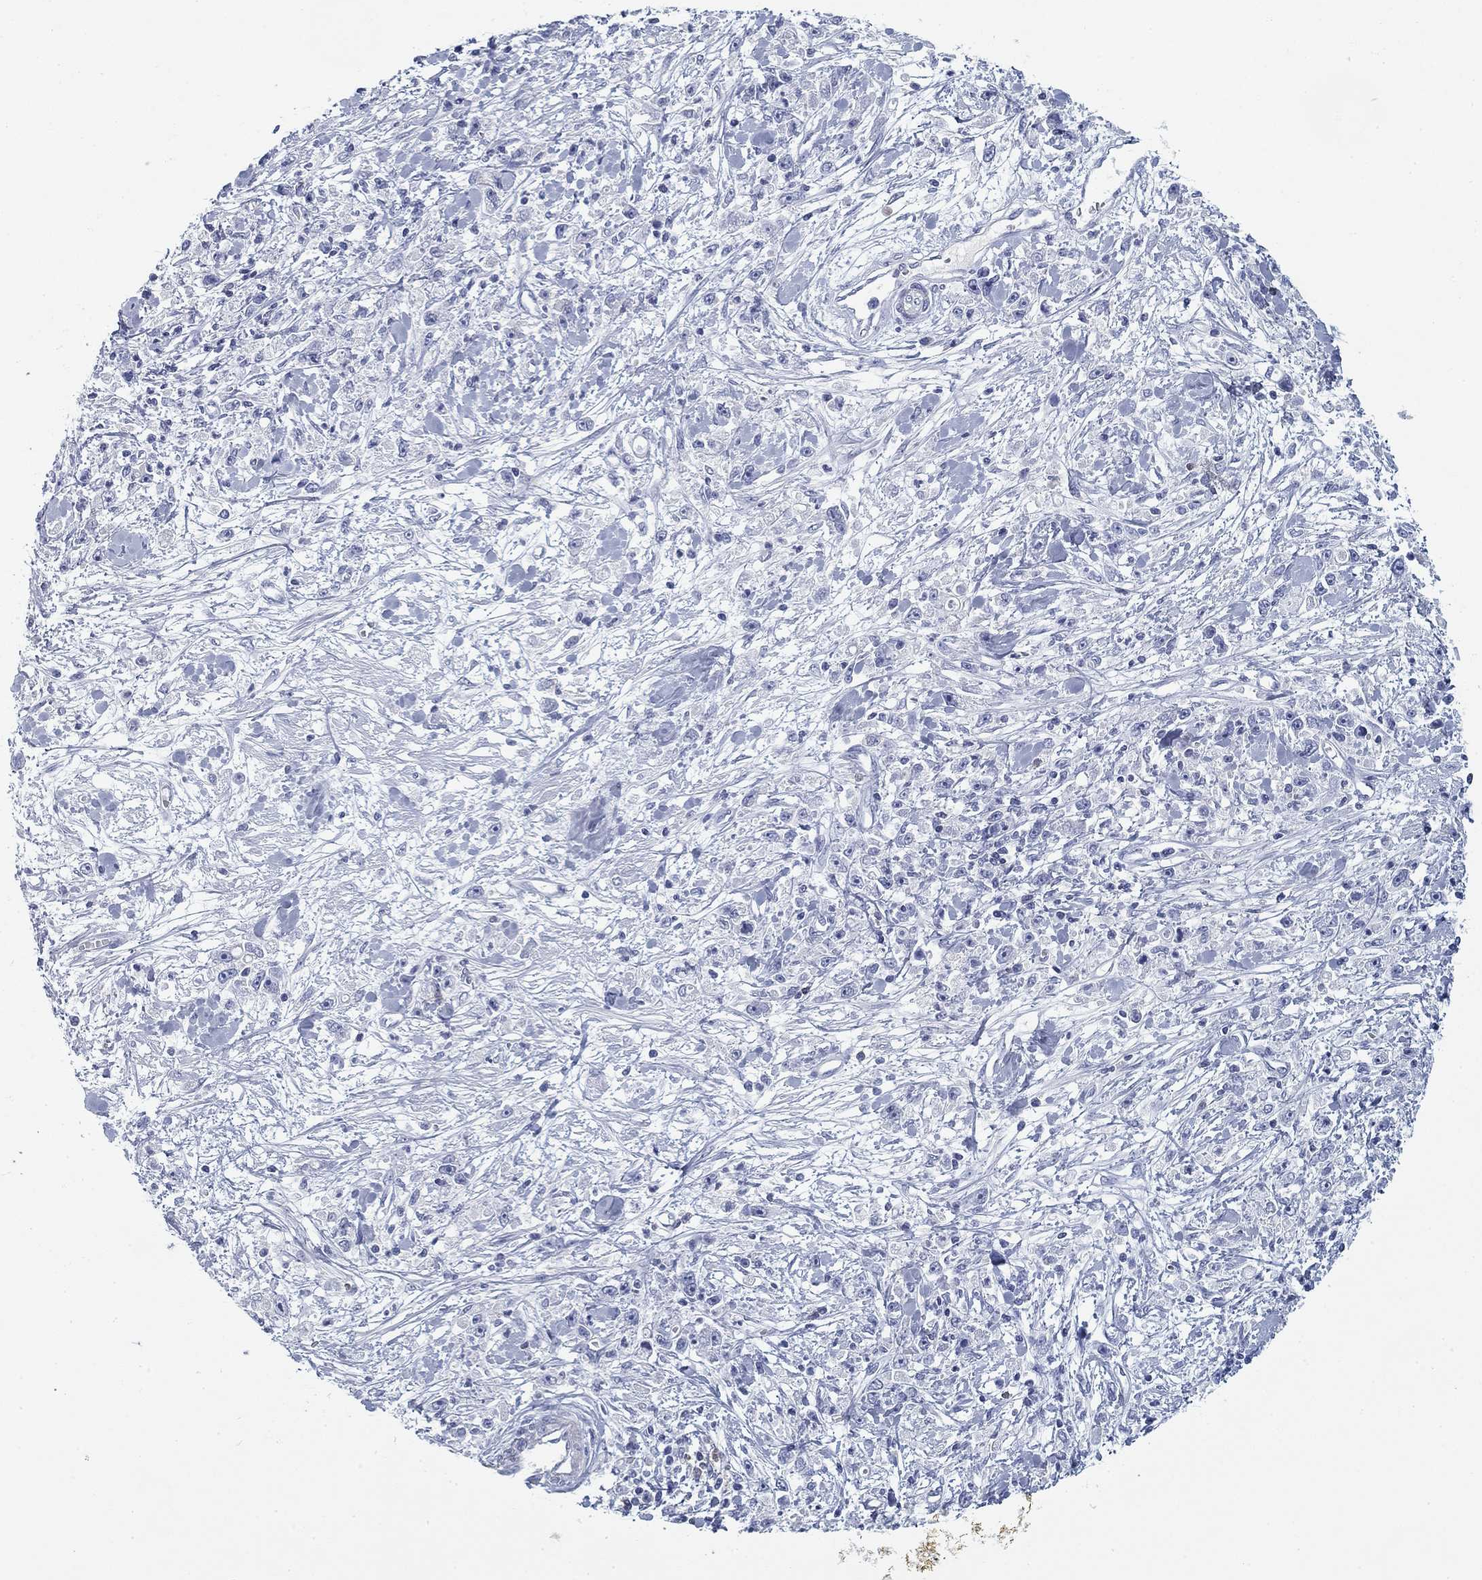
{"staining": {"intensity": "negative", "quantity": "none", "location": "none"}, "tissue": "stomach cancer", "cell_type": "Tumor cells", "image_type": "cancer", "snomed": [{"axis": "morphology", "description": "Adenocarcinoma, NOS"}, {"axis": "topography", "description": "Stomach"}], "caption": "Immunohistochemistry (IHC) of stomach cancer exhibits no expression in tumor cells.", "gene": "CD79B", "patient": {"sex": "female", "age": 59}}